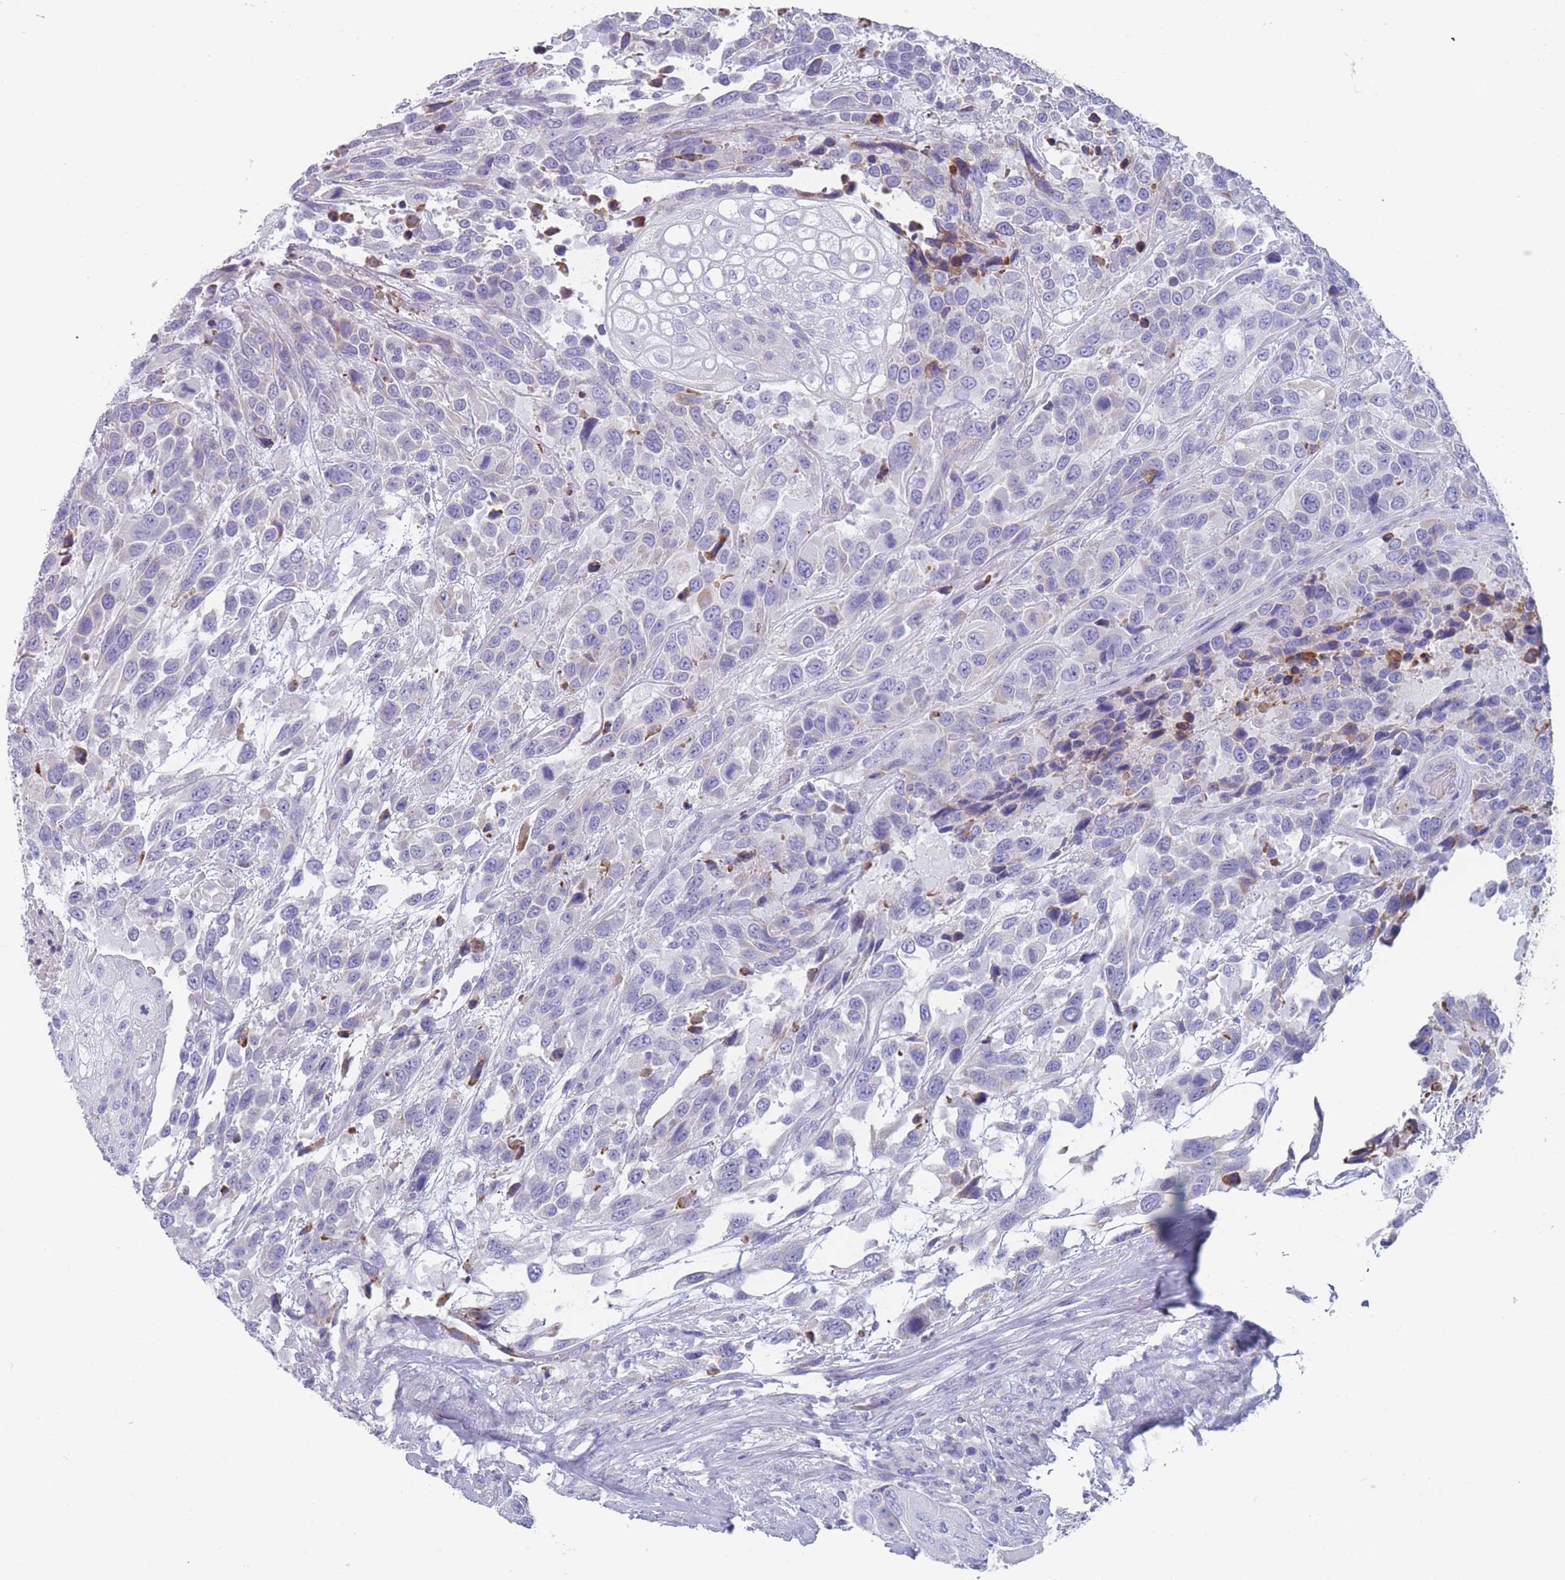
{"staining": {"intensity": "negative", "quantity": "none", "location": "none"}, "tissue": "urothelial cancer", "cell_type": "Tumor cells", "image_type": "cancer", "snomed": [{"axis": "morphology", "description": "Urothelial carcinoma, High grade"}, {"axis": "topography", "description": "Urinary bladder"}], "caption": "Tumor cells are negative for brown protein staining in urothelial carcinoma (high-grade).", "gene": "ST8SIA5", "patient": {"sex": "female", "age": 70}}